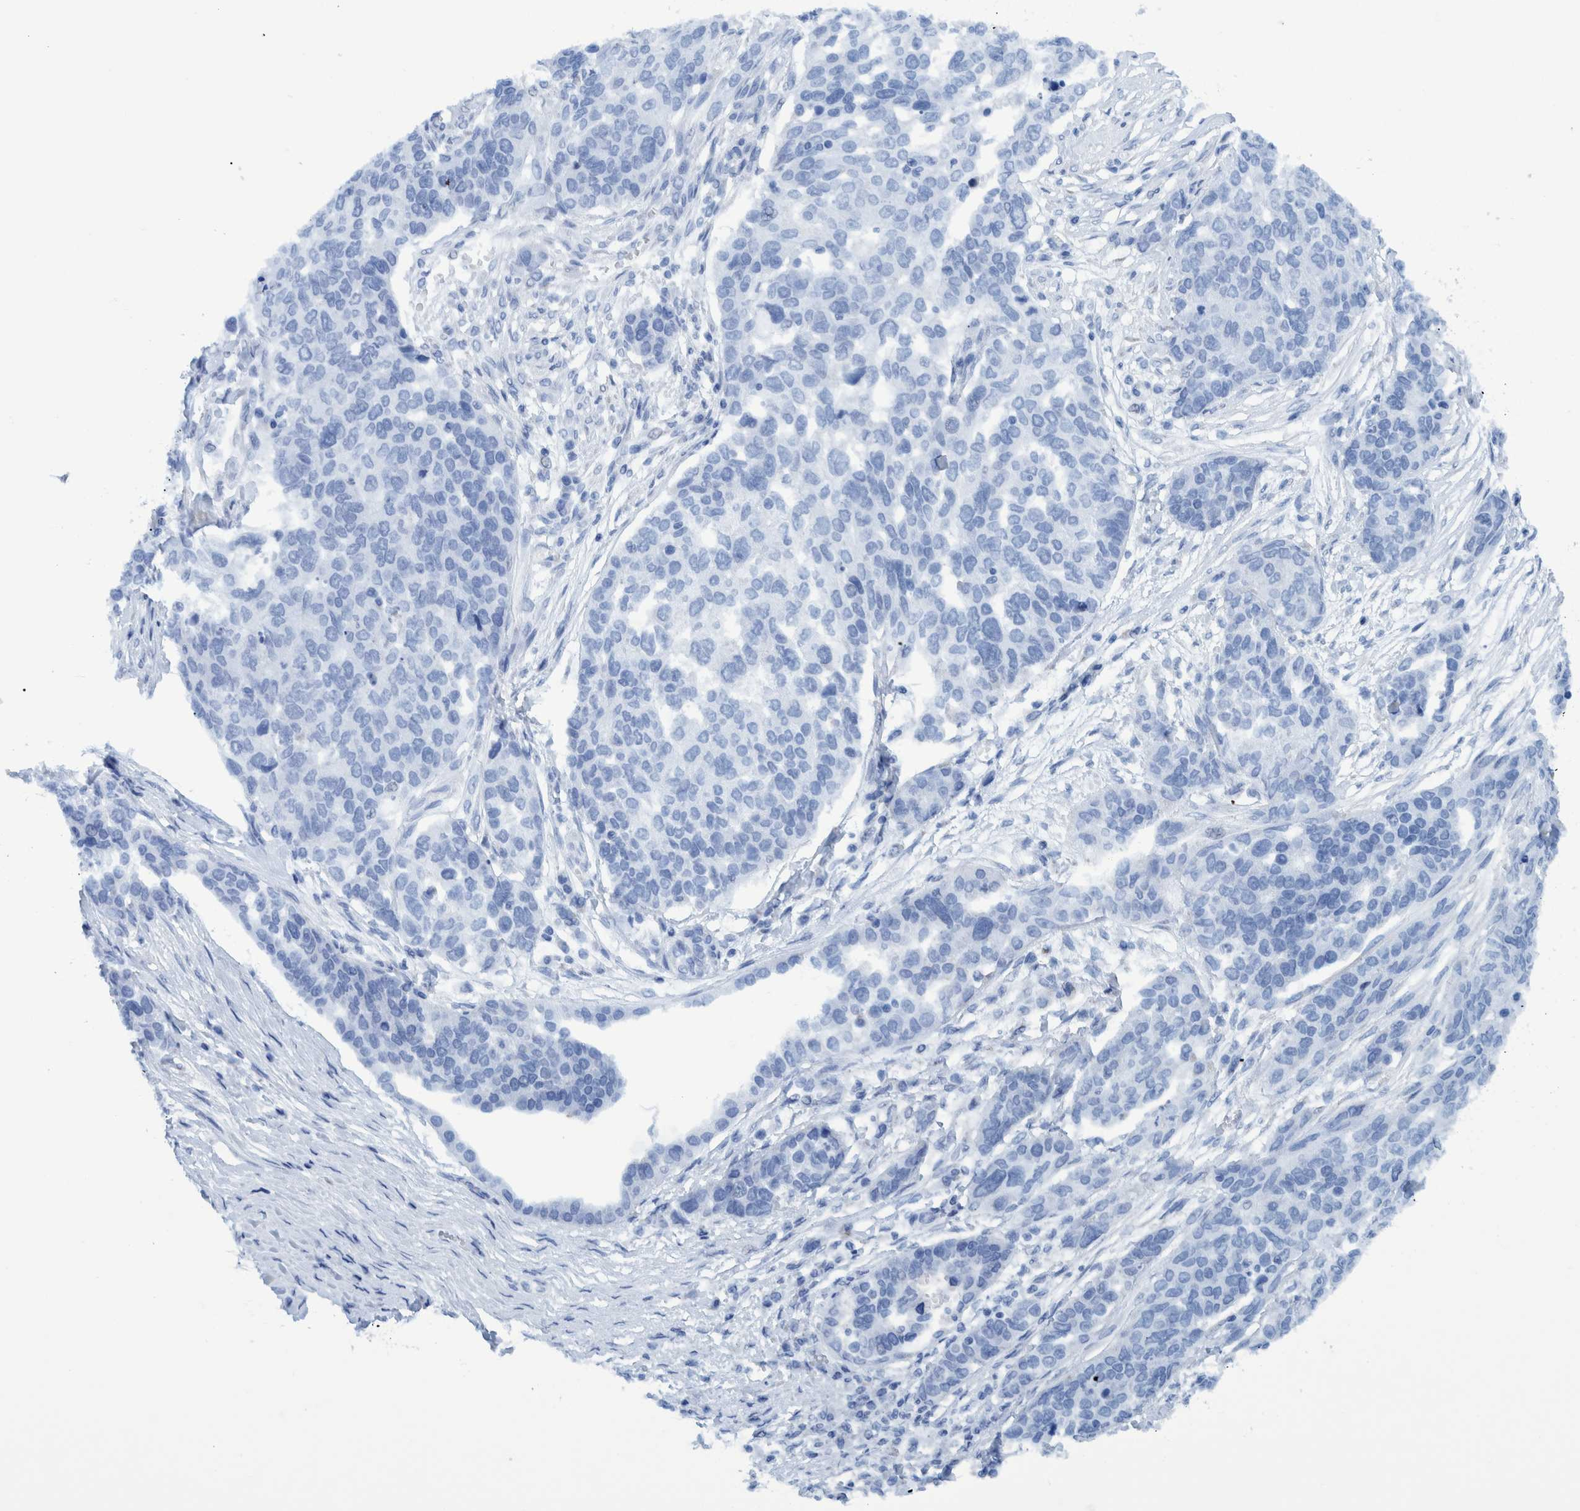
{"staining": {"intensity": "negative", "quantity": "none", "location": "none"}, "tissue": "ovarian cancer", "cell_type": "Tumor cells", "image_type": "cancer", "snomed": [{"axis": "morphology", "description": "Cystadenocarcinoma, serous, NOS"}, {"axis": "topography", "description": "Ovary"}], "caption": "Tumor cells are negative for brown protein staining in ovarian serous cystadenocarcinoma.", "gene": "BZW2", "patient": {"sex": "female", "age": 44}}